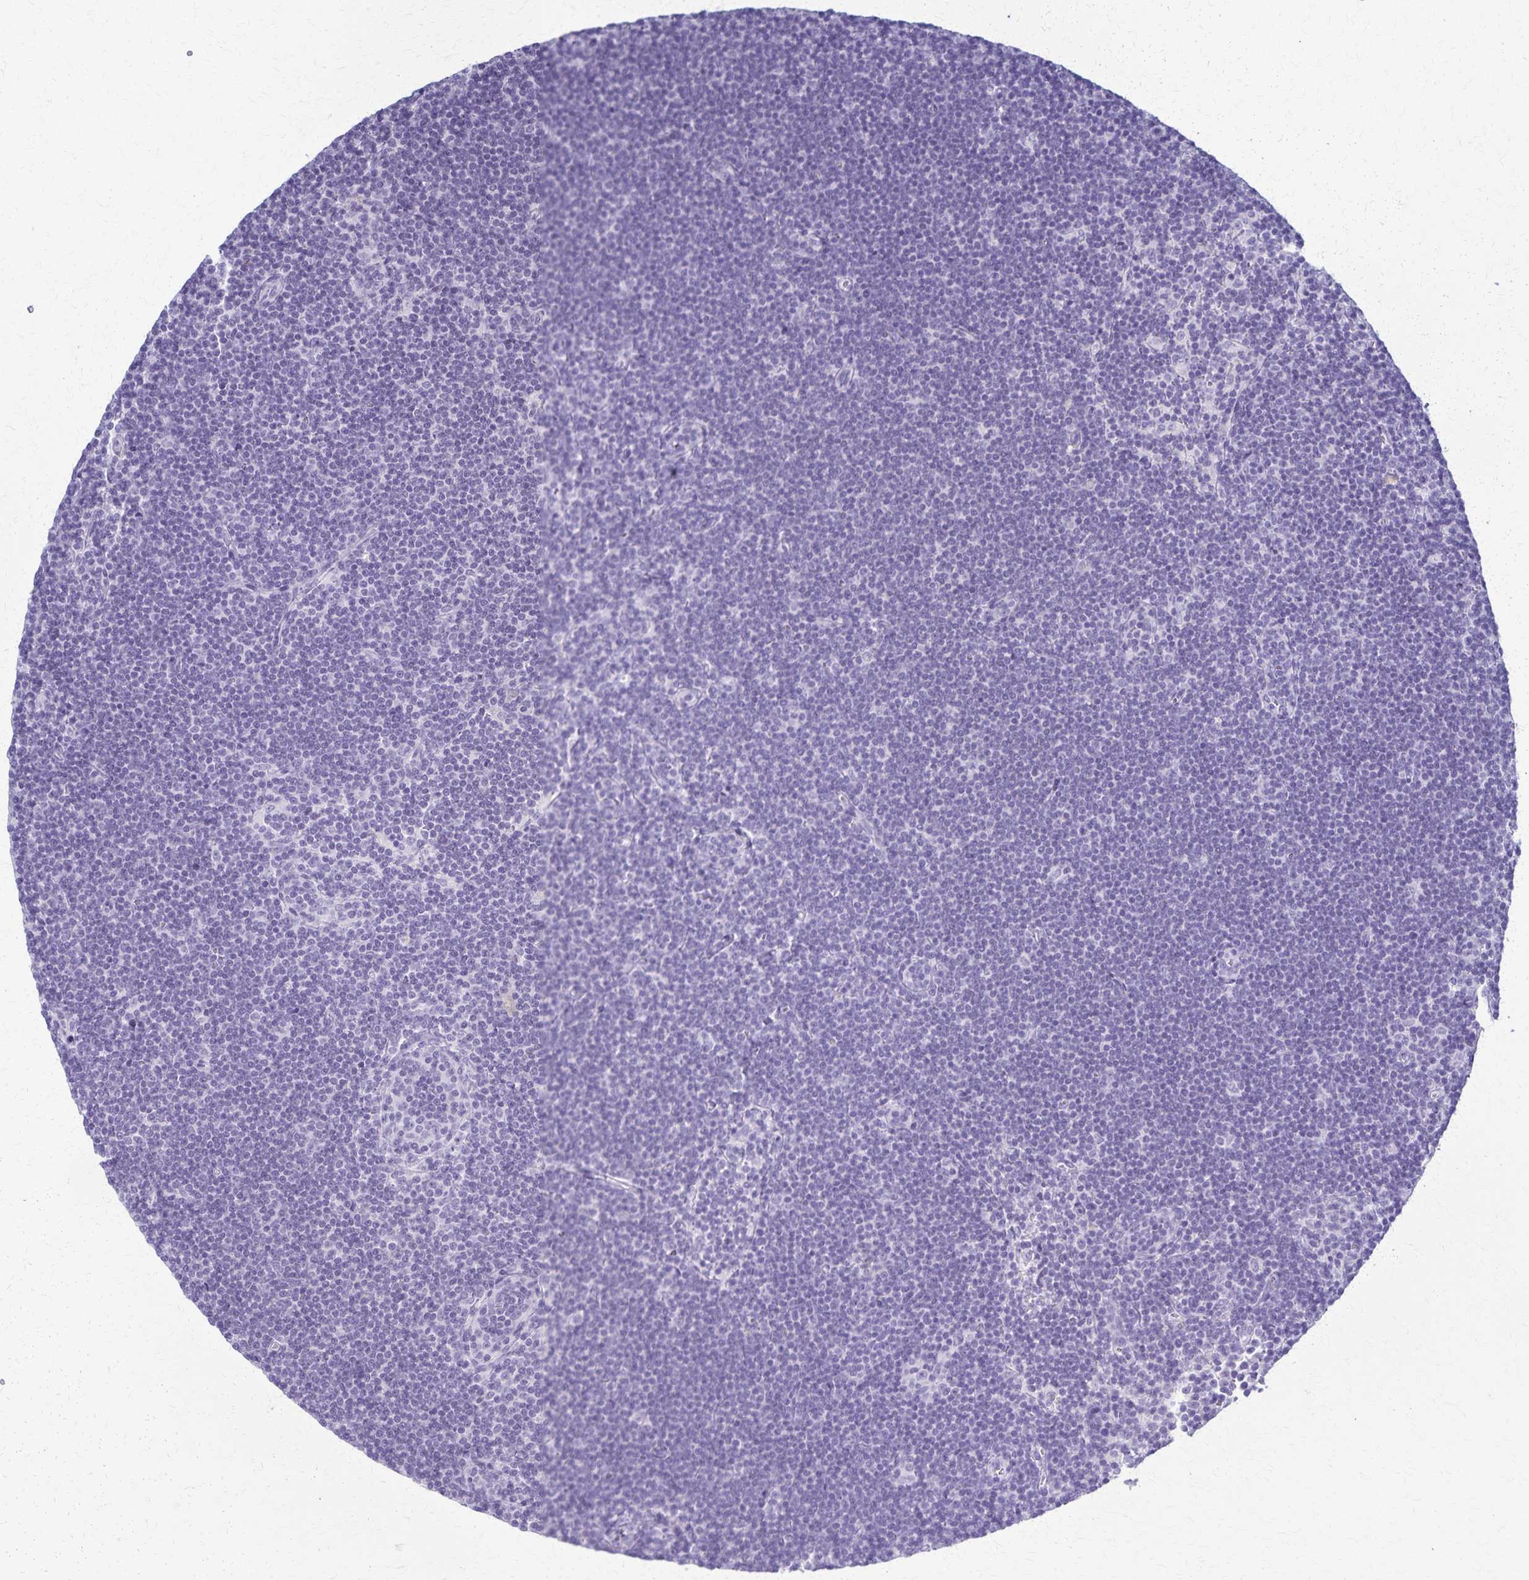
{"staining": {"intensity": "negative", "quantity": "none", "location": "none"}, "tissue": "lymphoma", "cell_type": "Tumor cells", "image_type": "cancer", "snomed": [{"axis": "morphology", "description": "Malignant lymphoma, non-Hodgkin's type, Low grade"}, {"axis": "topography", "description": "Lymph node"}], "caption": "Tumor cells are negative for protein expression in human lymphoma.", "gene": "TMEM60", "patient": {"sex": "female", "age": 73}}